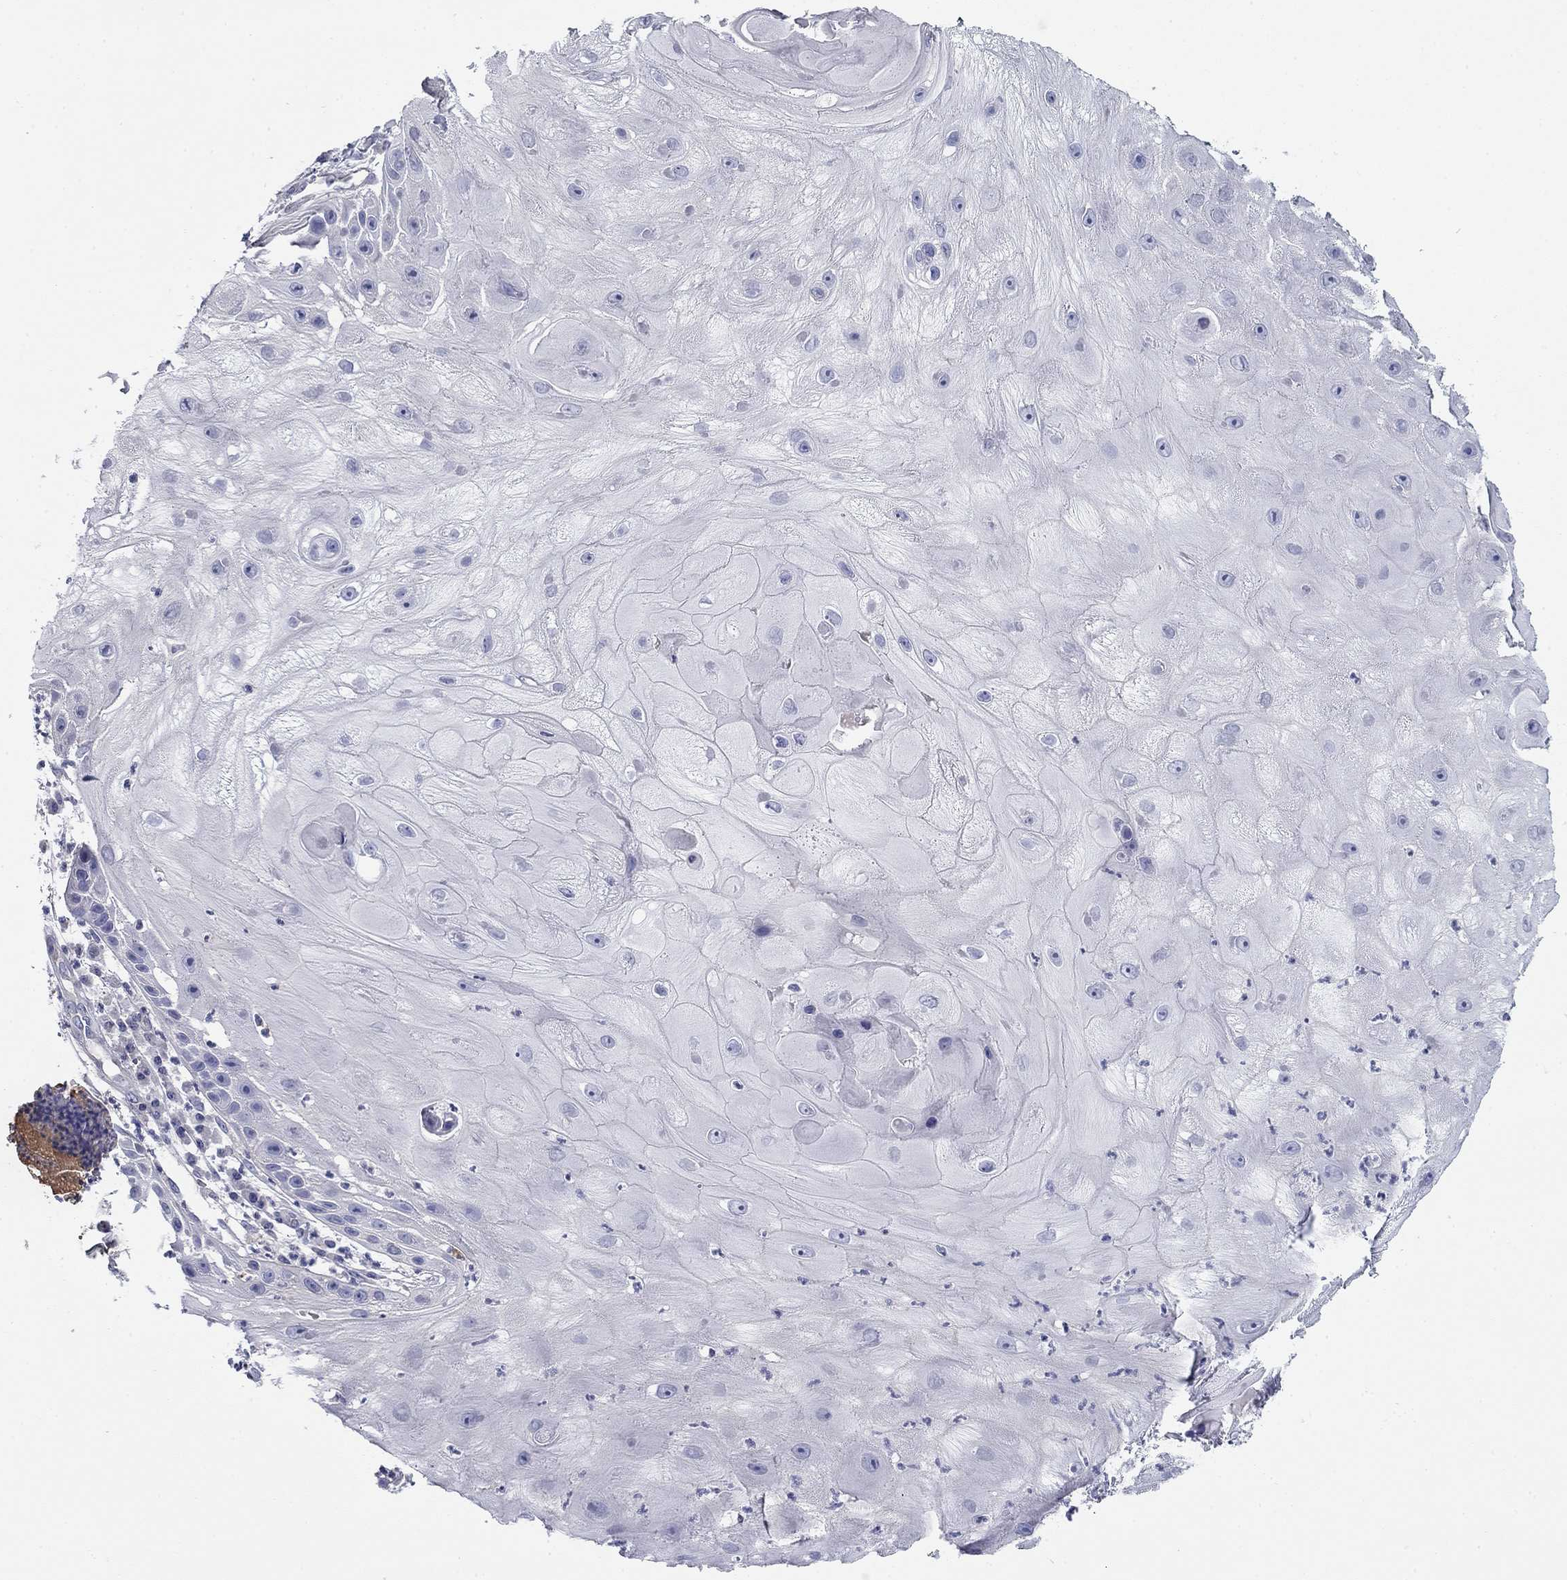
{"staining": {"intensity": "negative", "quantity": "none", "location": "none"}, "tissue": "skin cancer", "cell_type": "Tumor cells", "image_type": "cancer", "snomed": [{"axis": "morphology", "description": "Normal tissue, NOS"}, {"axis": "morphology", "description": "Squamous cell carcinoma, NOS"}, {"axis": "topography", "description": "Skin"}], "caption": "A photomicrograph of skin cancer (squamous cell carcinoma) stained for a protein exhibits no brown staining in tumor cells. The staining is performed using DAB (3,3'-diaminobenzidine) brown chromogen with nuclei counter-stained in using hematoxylin.", "gene": "CPLX4", "patient": {"sex": "male", "age": 79}}